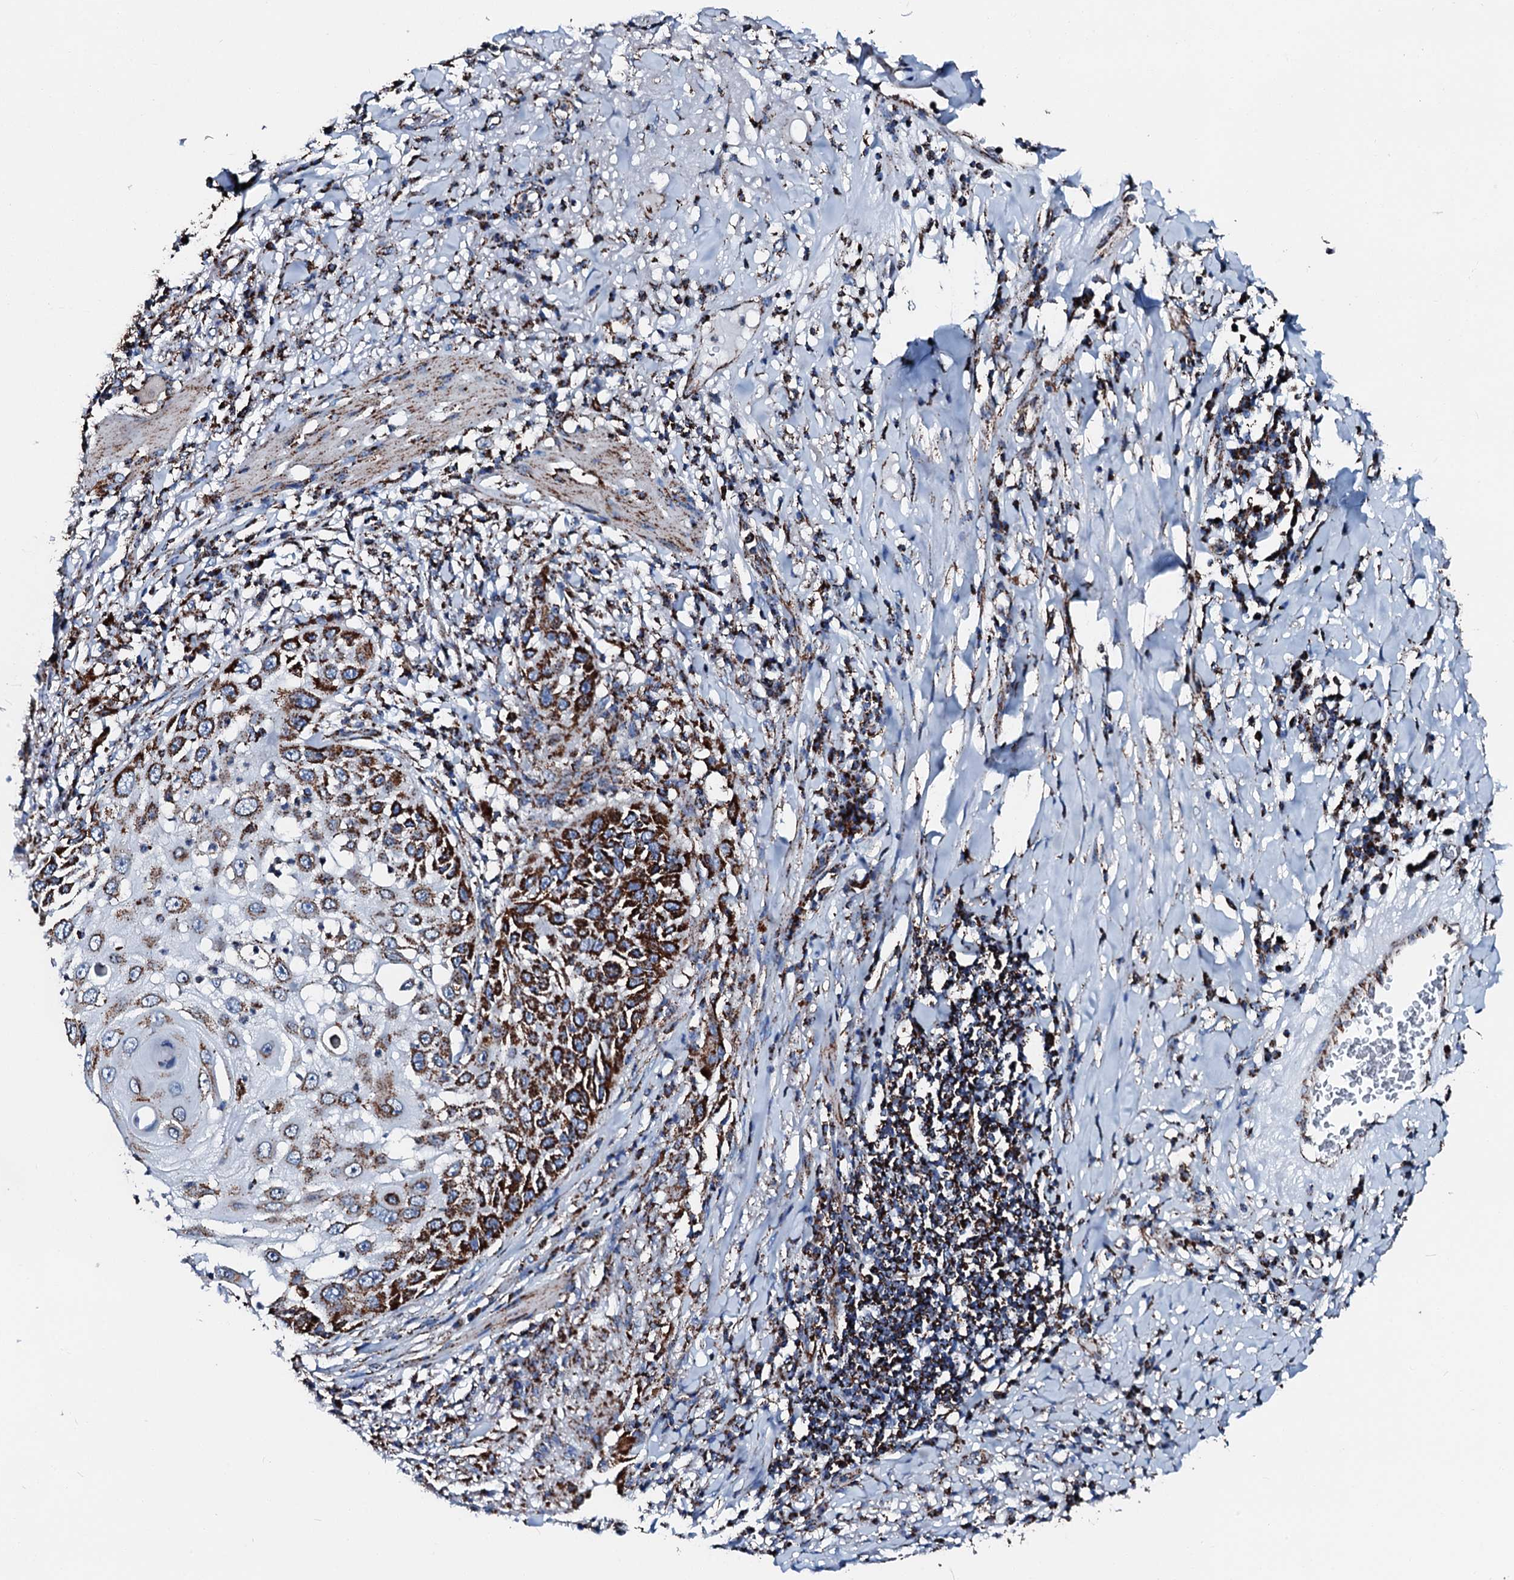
{"staining": {"intensity": "strong", "quantity": ">75%", "location": "cytoplasmic/membranous"}, "tissue": "skin cancer", "cell_type": "Tumor cells", "image_type": "cancer", "snomed": [{"axis": "morphology", "description": "Squamous cell carcinoma, NOS"}, {"axis": "topography", "description": "Skin"}], "caption": "Strong cytoplasmic/membranous positivity for a protein is seen in approximately >75% of tumor cells of skin squamous cell carcinoma using immunohistochemistry (IHC).", "gene": "HADH", "patient": {"sex": "female", "age": 44}}